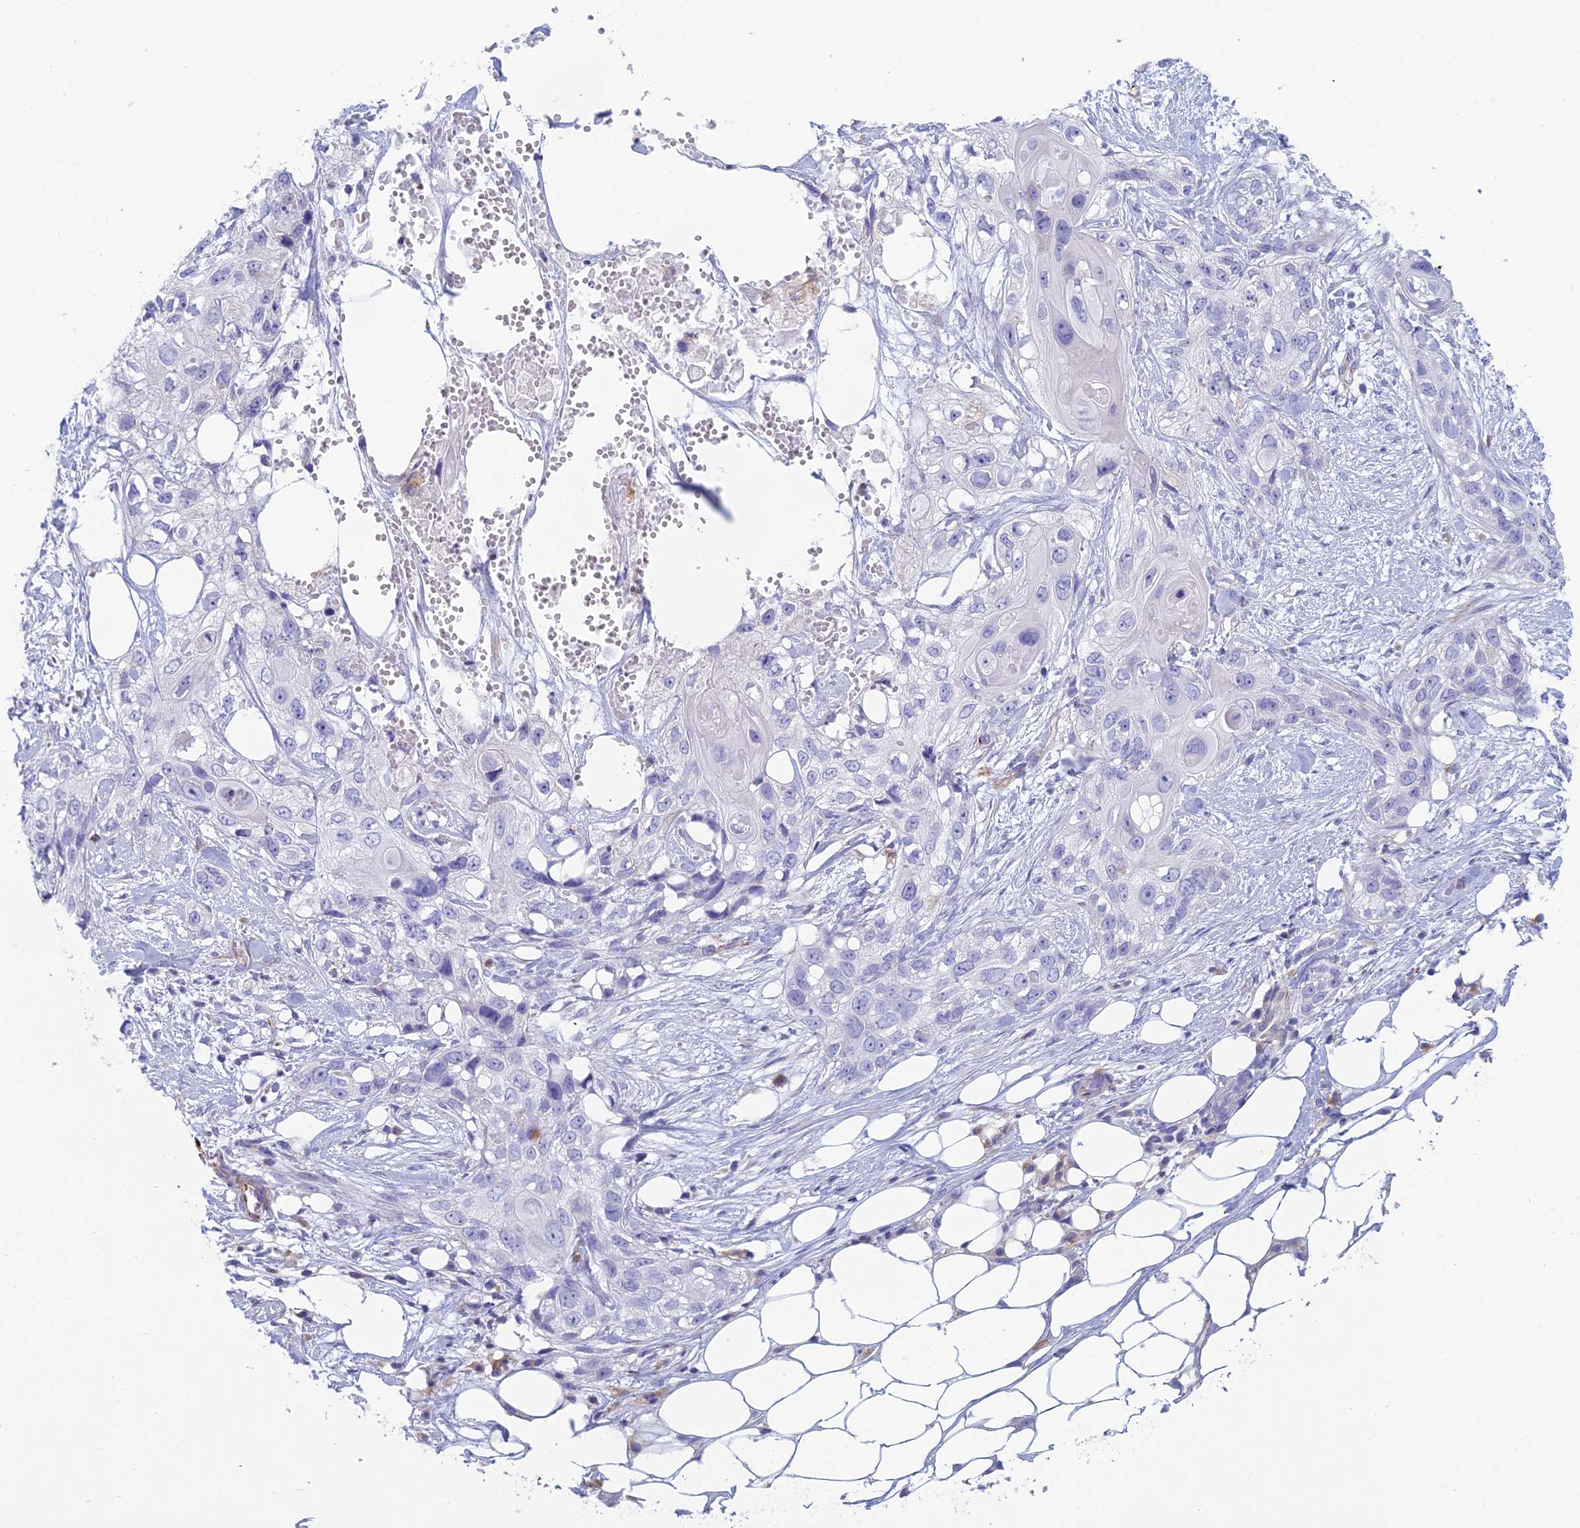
{"staining": {"intensity": "negative", "quantity": "none", "location": "none"}, "tissue": "skin cancer", "cell_type": "Tumor cells", "image_type": "cancer", "snomed": [{"axis": "morphology", "description": "Normal tissue, NOS"}, {"axis": "morphology", "description": "Squamous cell carcinoma, NOS"}, {"axis": "topography", "description": "Skin"}], "caption": "This histopathology image is of skin cancer (squamous cell carcinoma) stained with immunohistochemistry to label a protein in brown with the nuclei are counter-stained blue. There is no positivity in tumor cells.", "gene": "FERD3L", "patient": {"sex": "male", "age": 72}}